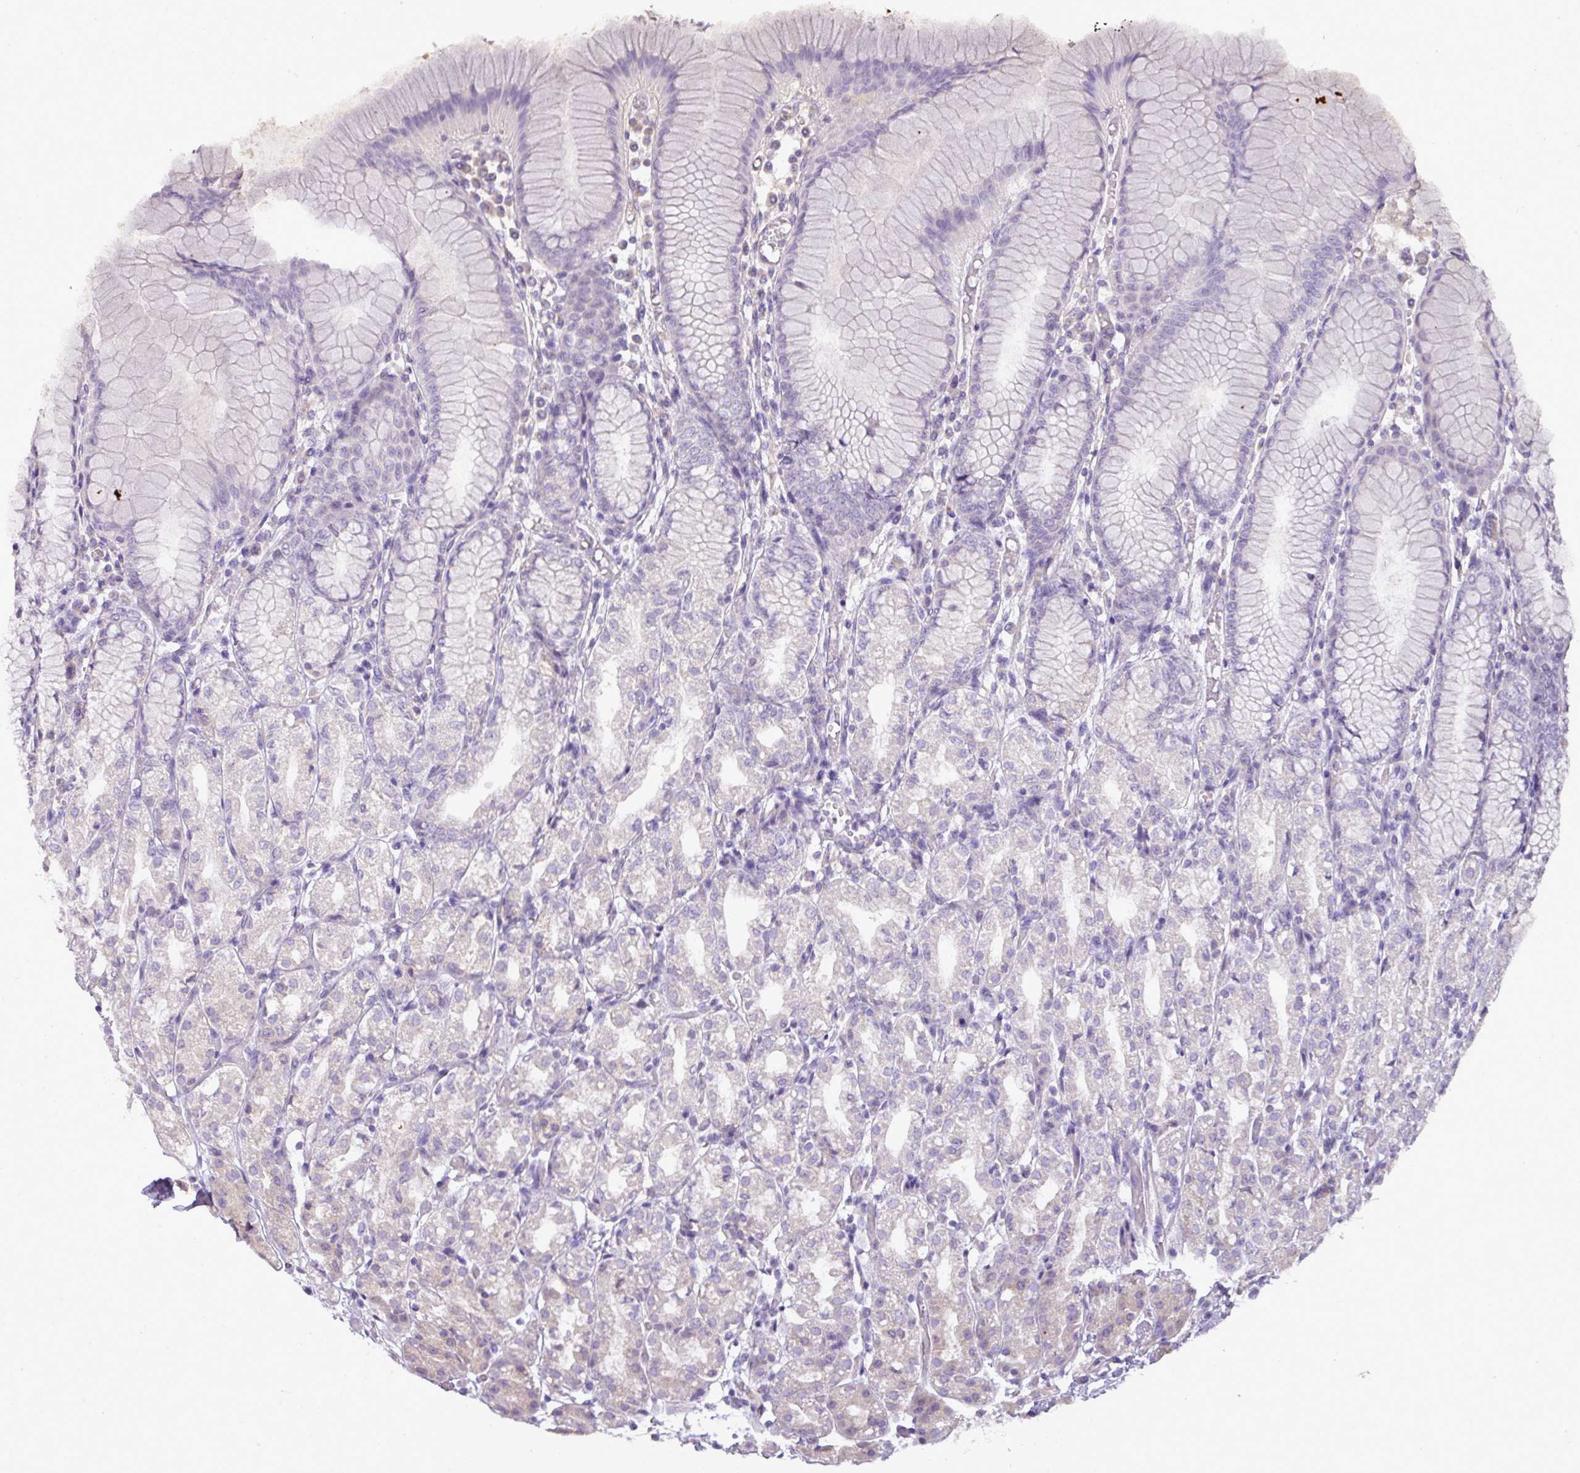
{"staining": {"intensity": "weak", "quantity": "25%-75%", "location": "cytoplasmic/membranous"}, "tissue": "stomach", "cell_type": "Glandular cells", "image_type": "normal", "snomed": [{"axis": "morphology", "description": "Normal tissue, NOS"}, {"axis": "topography", "description": "Stomach"}], "caption": "This image exhibits benign stomach stained with IHC to label a protein in brown. The cytoplasmic/membranous of glandular cells show weak positivity for the protein. Nuclei are counter-stained blue.", "gene": "BRINP2", "patient": {"sex": "female", "age": 57}}